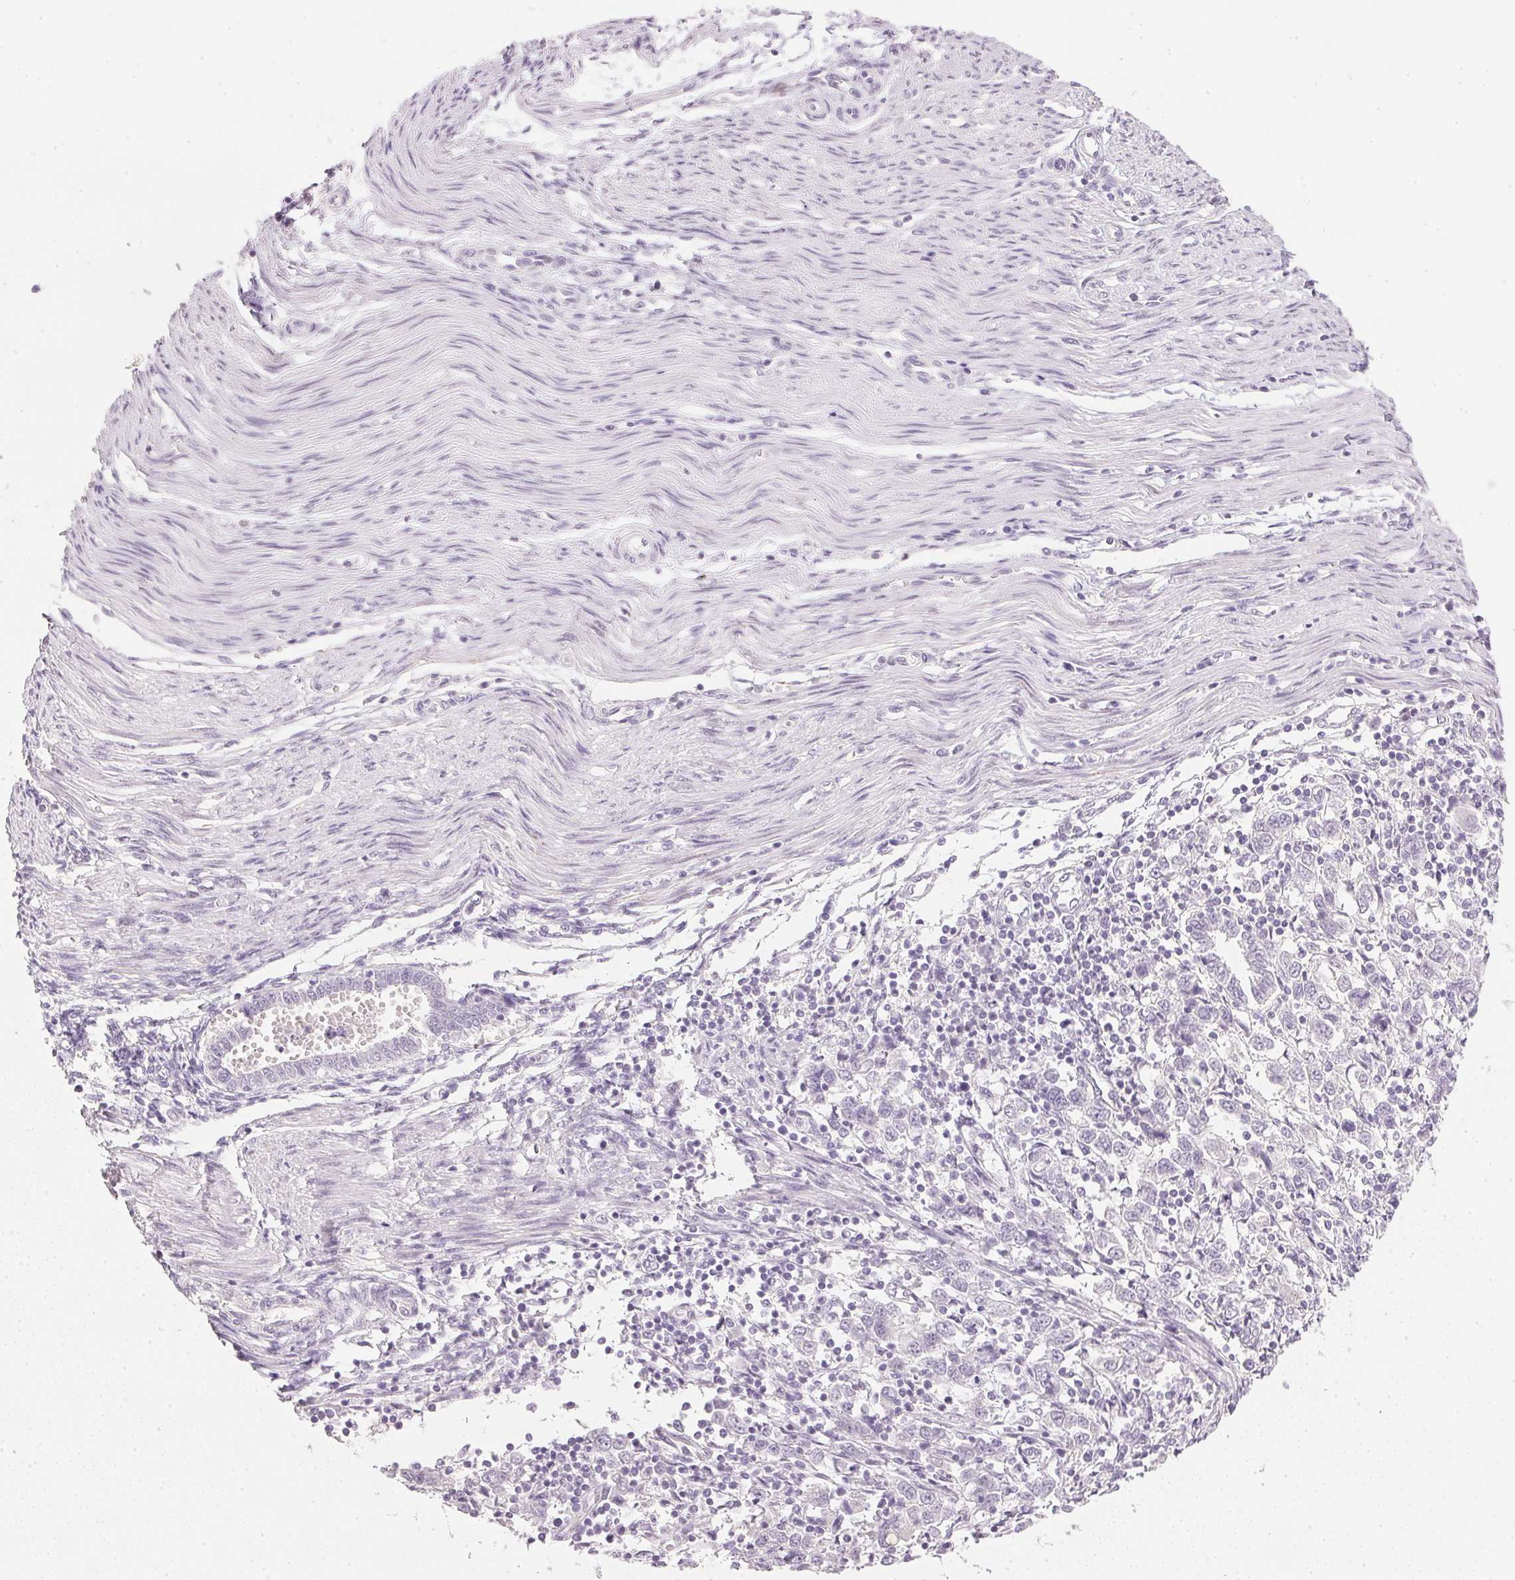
{"staining": {"intensity": "negative", "quantity": "none", "location": "none"}, "tissue": "endometrial cancer", "cell_type": "Tumor cells", "image_type": "cancer", "snomed": [{"axis": "morphology", "description": "Adenocarcinoma, NOS"}, {"axis": "topography", "description": "Endometrium"}], "caption": "Image shows no protein expression in tumor cells of endometrial cancer (adenocarcinoma) tissue. Nuclei are stained in blue.", "gene": "IGFBP1", "patient": {"sex": "female", "age": 43}}